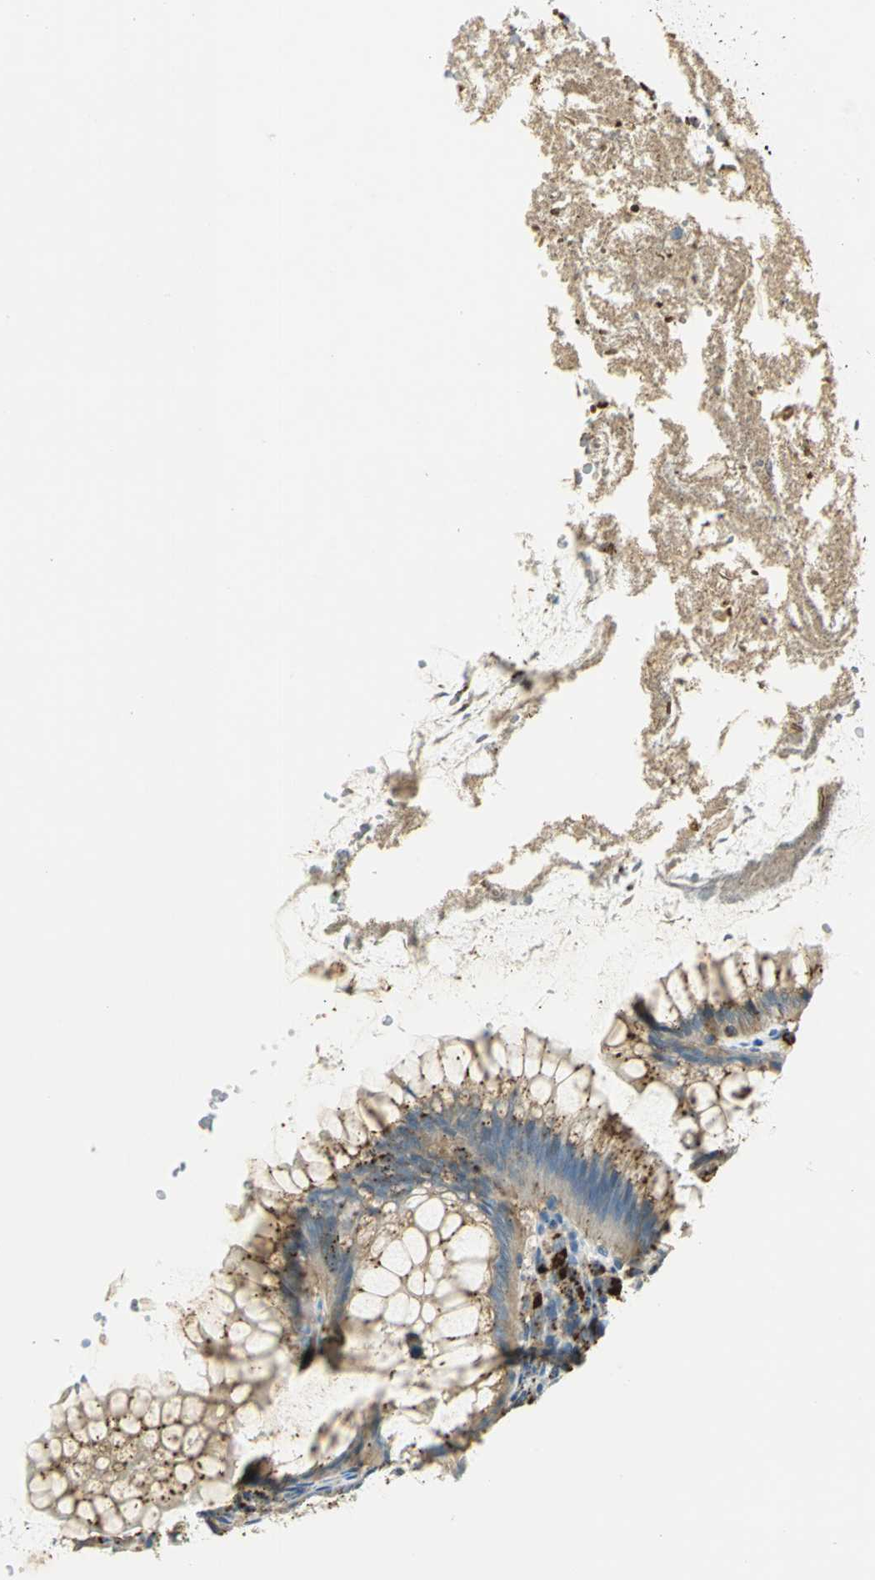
{"staining": {"intensity": "negative", "quantity": "none", "location": "none"}, "tissue": "colon", "cell_type": "Endothelial cells", "image_type": "normal", "snomed": [{"axis": "morphology", "description": "Normal tissue, NOS"}, {"axis": "topography", "description": "Colon"}], "caption": "High power microscopy image of an immunohistochemistry (IHC) image of benign colon, revealing no significant positivity in endothelial cells.", "gene": "ARSA", "patient": {"sex": "female", "age": 46}}